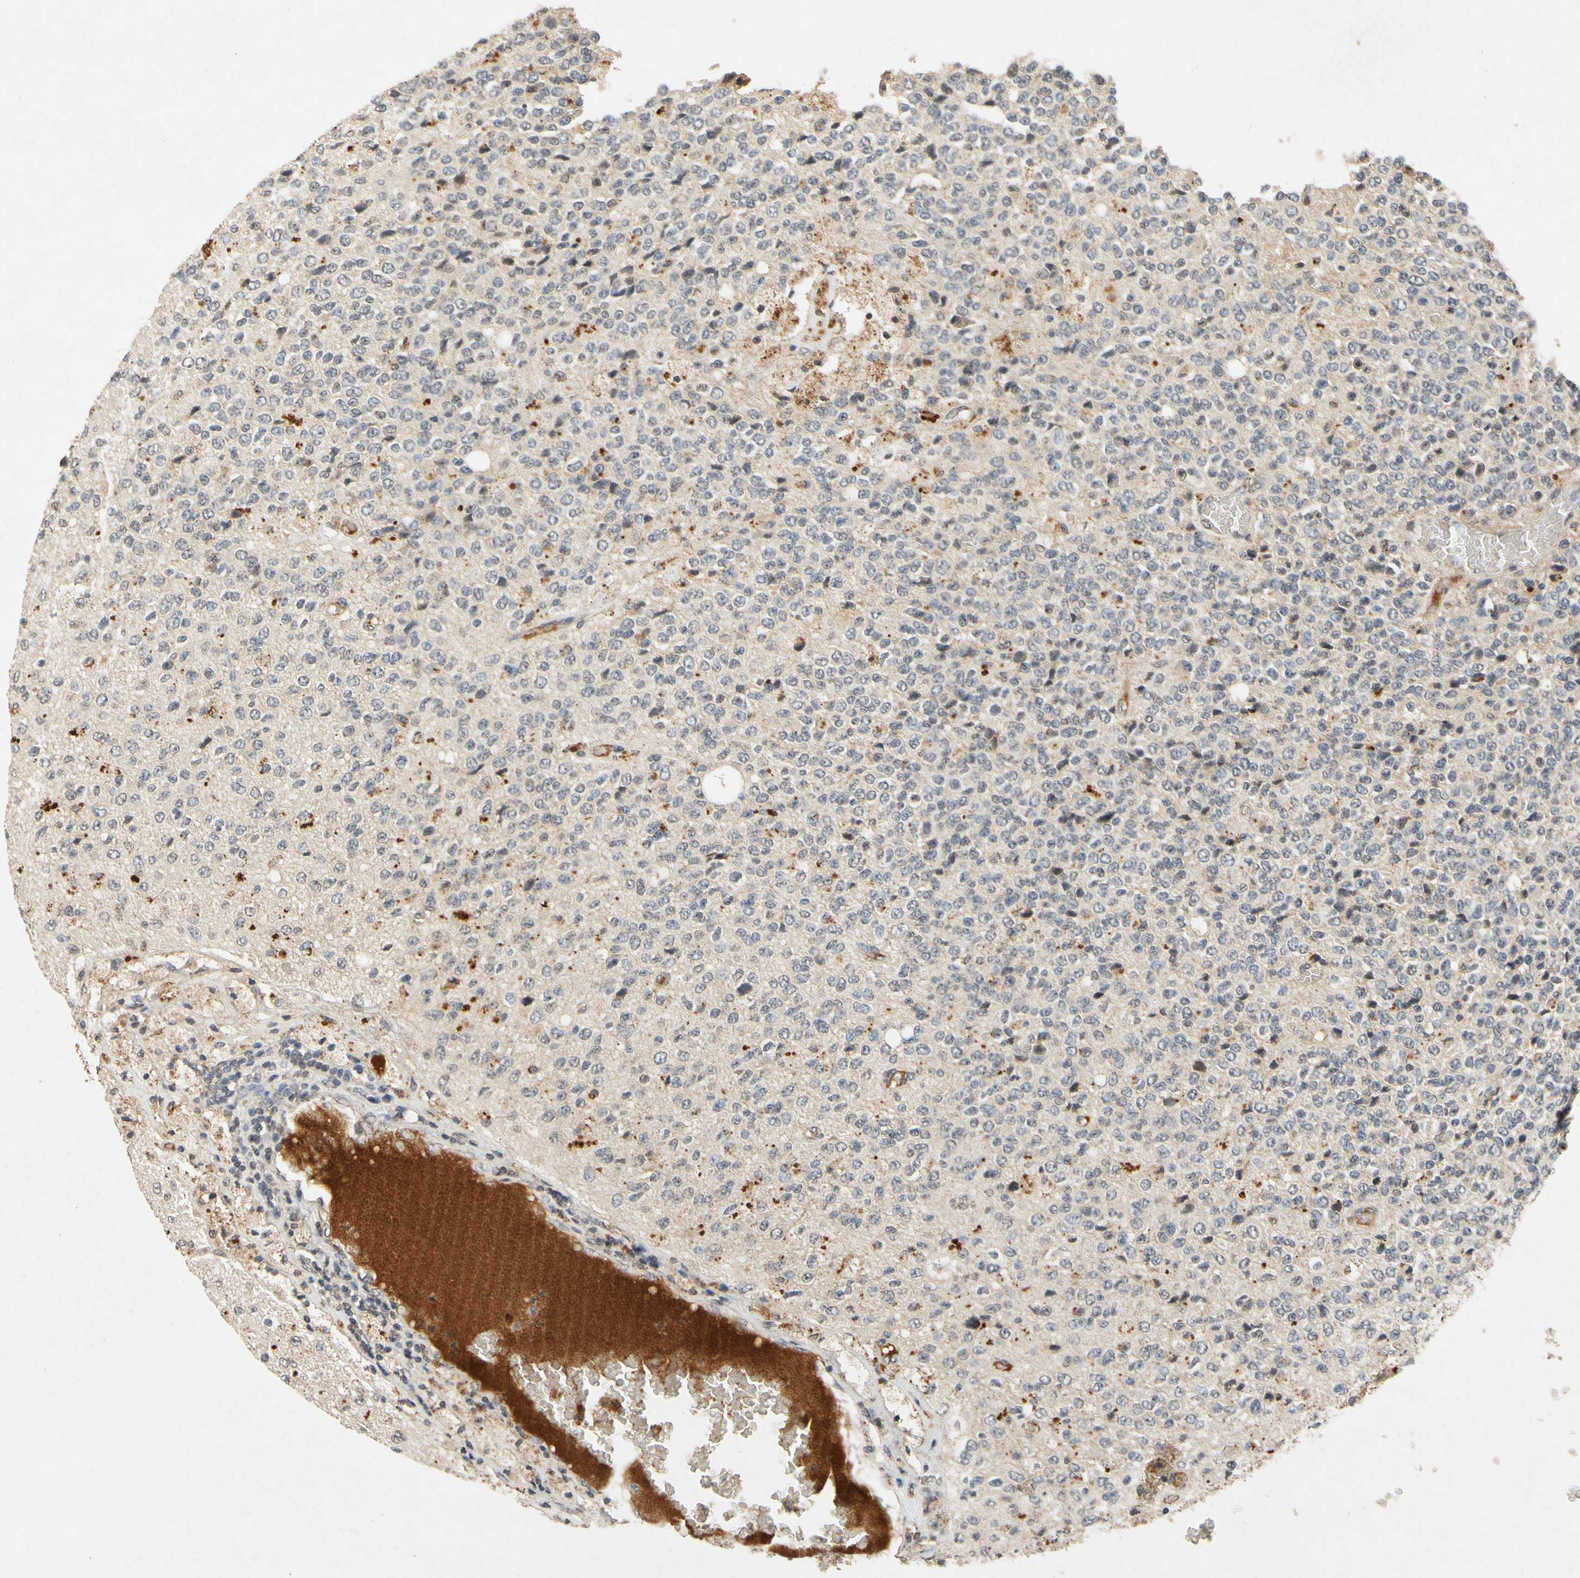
{"staining": {"intensity": "moderate", "quantity": "<25%", "location": "cytoplasmic/membranous"}, "tissue": "glioma", "cell_type": "Tumor cells", "image_type": "cancer", "snomed": [{"axis": "morphology", "description": "Glioma, malignant, High grade"}, {"axis": "topography", "description": "pancreas cauda"}], "caption": "Protein expression analysis of human glioma reveals moderate cytoplasmic/membranous staining in approximately <25% of tumor cells.", "gene": "CP", "patient": {"sex": "male", "age": 60}}